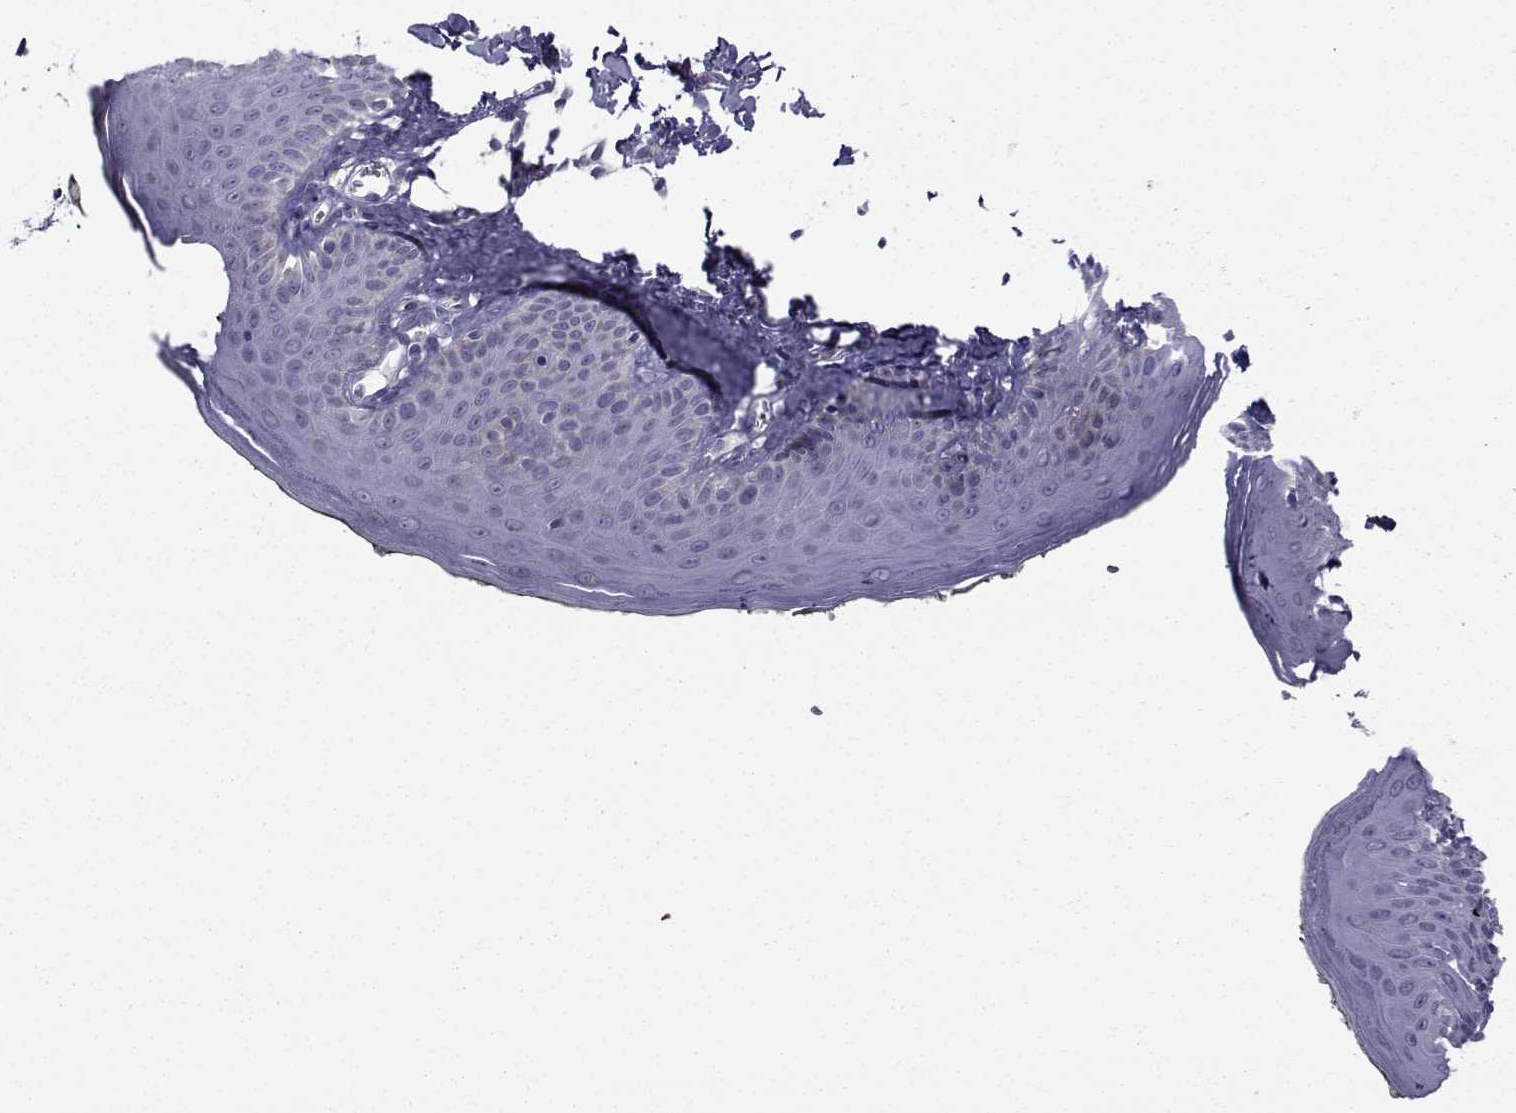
{"staining": {"intensity": "negative", "quantity": "none", "location": "none"}, "tissue": "skin", "cell_type": "Epidermal cells", "image_type": "normal", "snomed": [{"axis": "morphology", "description": "Normal tissue, NOS"}, {"axis": "topography", "description": "Vulva"}, {"axis": "topography", "description": "Peripheral nerve tissue"}], "caption": "DAB immunohistochemical staining of benign skin exhibits no significant staining in epidermal cells. Brightfield microscopy of immunohistochemistry stained with DAB (3,3'-diaminobenzidine) (brown) and hematoxylin (blue), captured at high magnification.", "gene": "FDXR", "patient": {"sex": "female", "age": 66}}